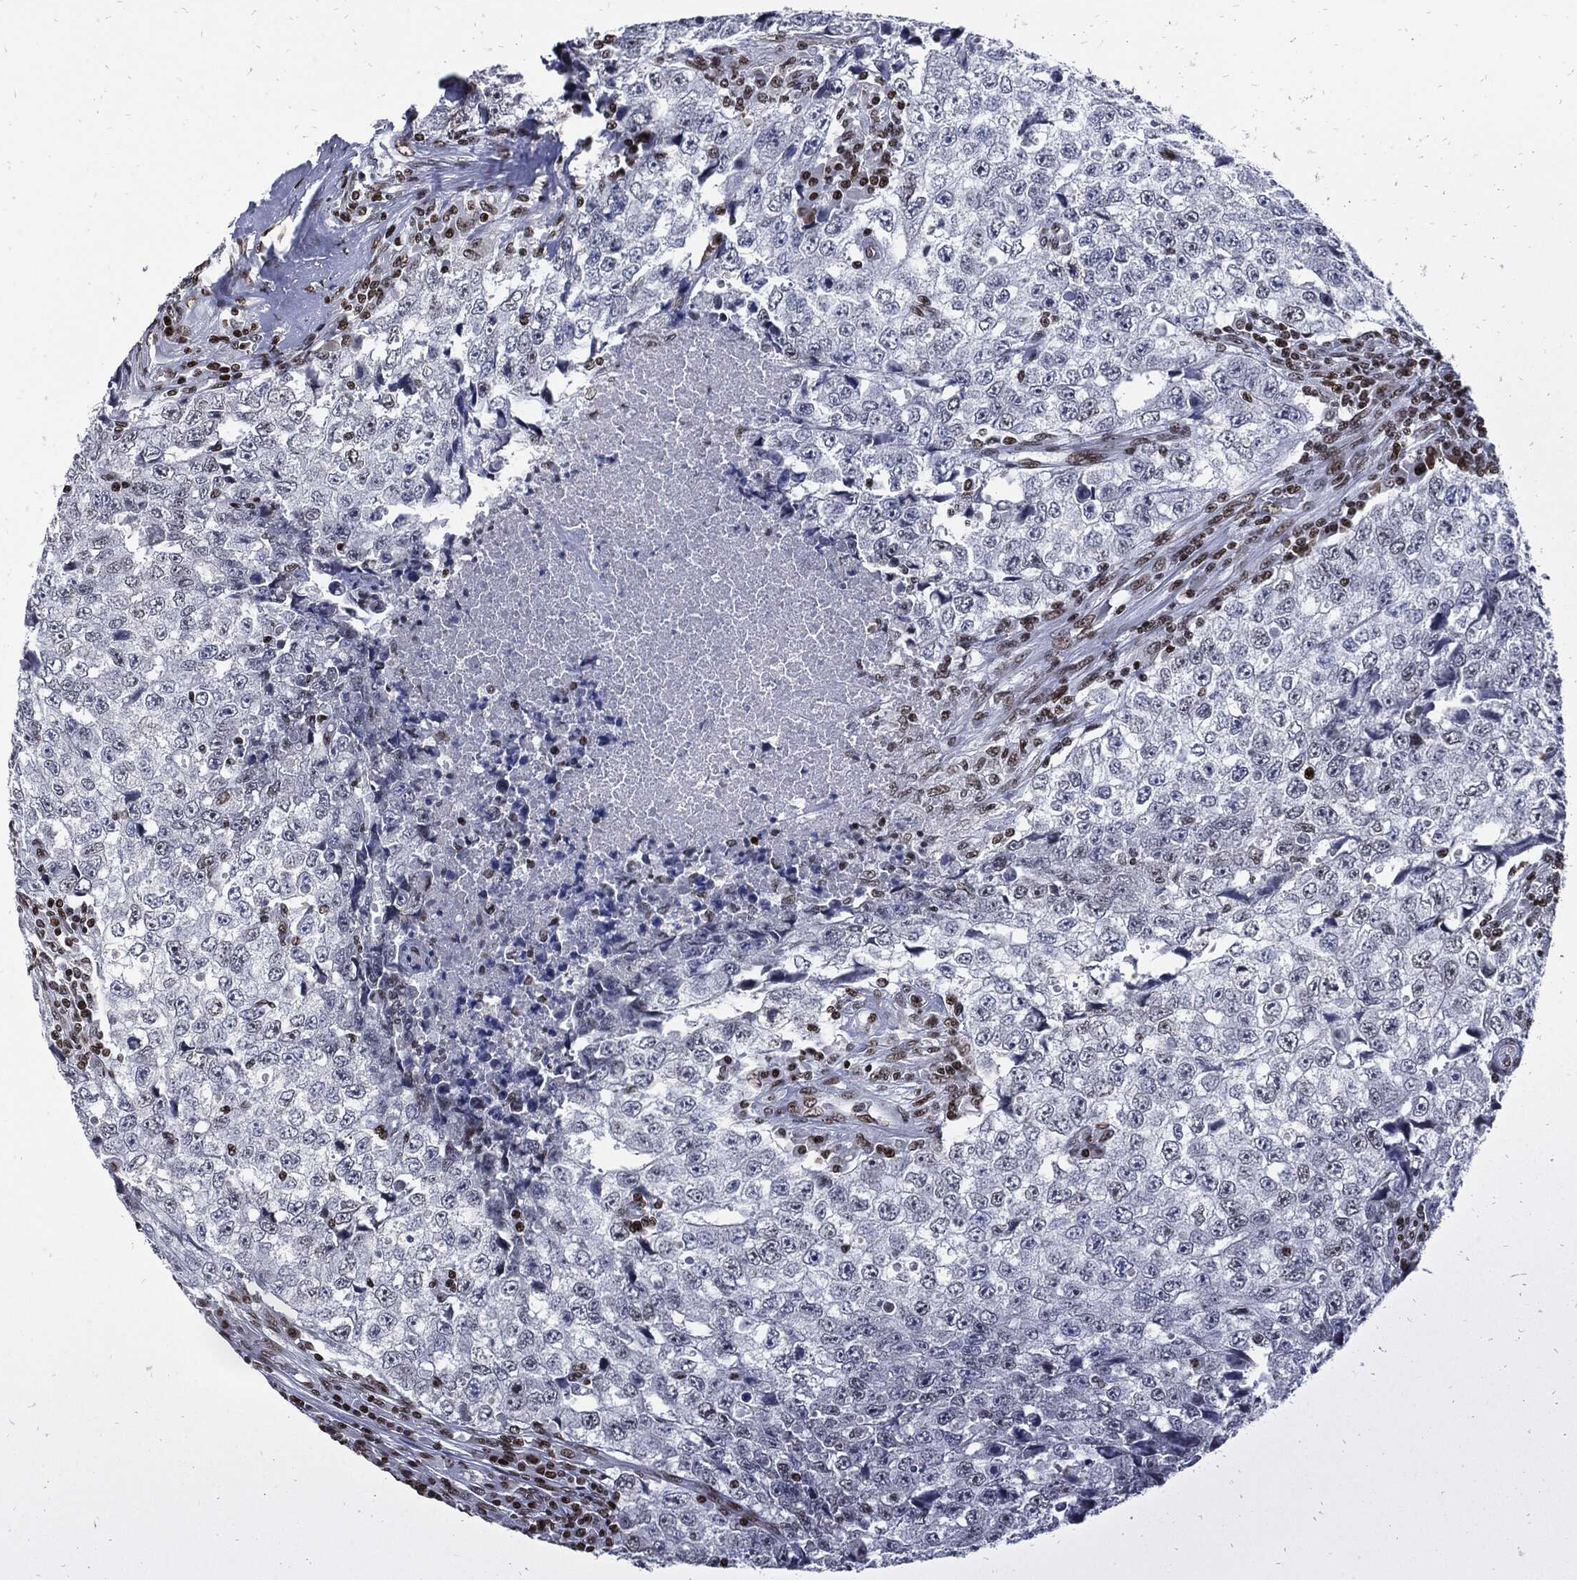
{"staining": {"intensity": "negative", "quantity": "none", "location": "none"}, "tissue": "testis cancer", "cell_type": "Tumor cells", "image_type": "cancer", "snomed": [{"axis": "morphology", "description": "Necrosis, NOS"}, {"axis": "morphology", "description": "Carcinoma, Embryonal, NOS"}, {"axis": "topography", "description": "Testis"}], "caption": "Testis cancer (embryonal carcinoma) stained for a protein using IHC shows no expression tumor cells.", "gene": "TERF2", "patient": {"sex": "male", "age": 19}}